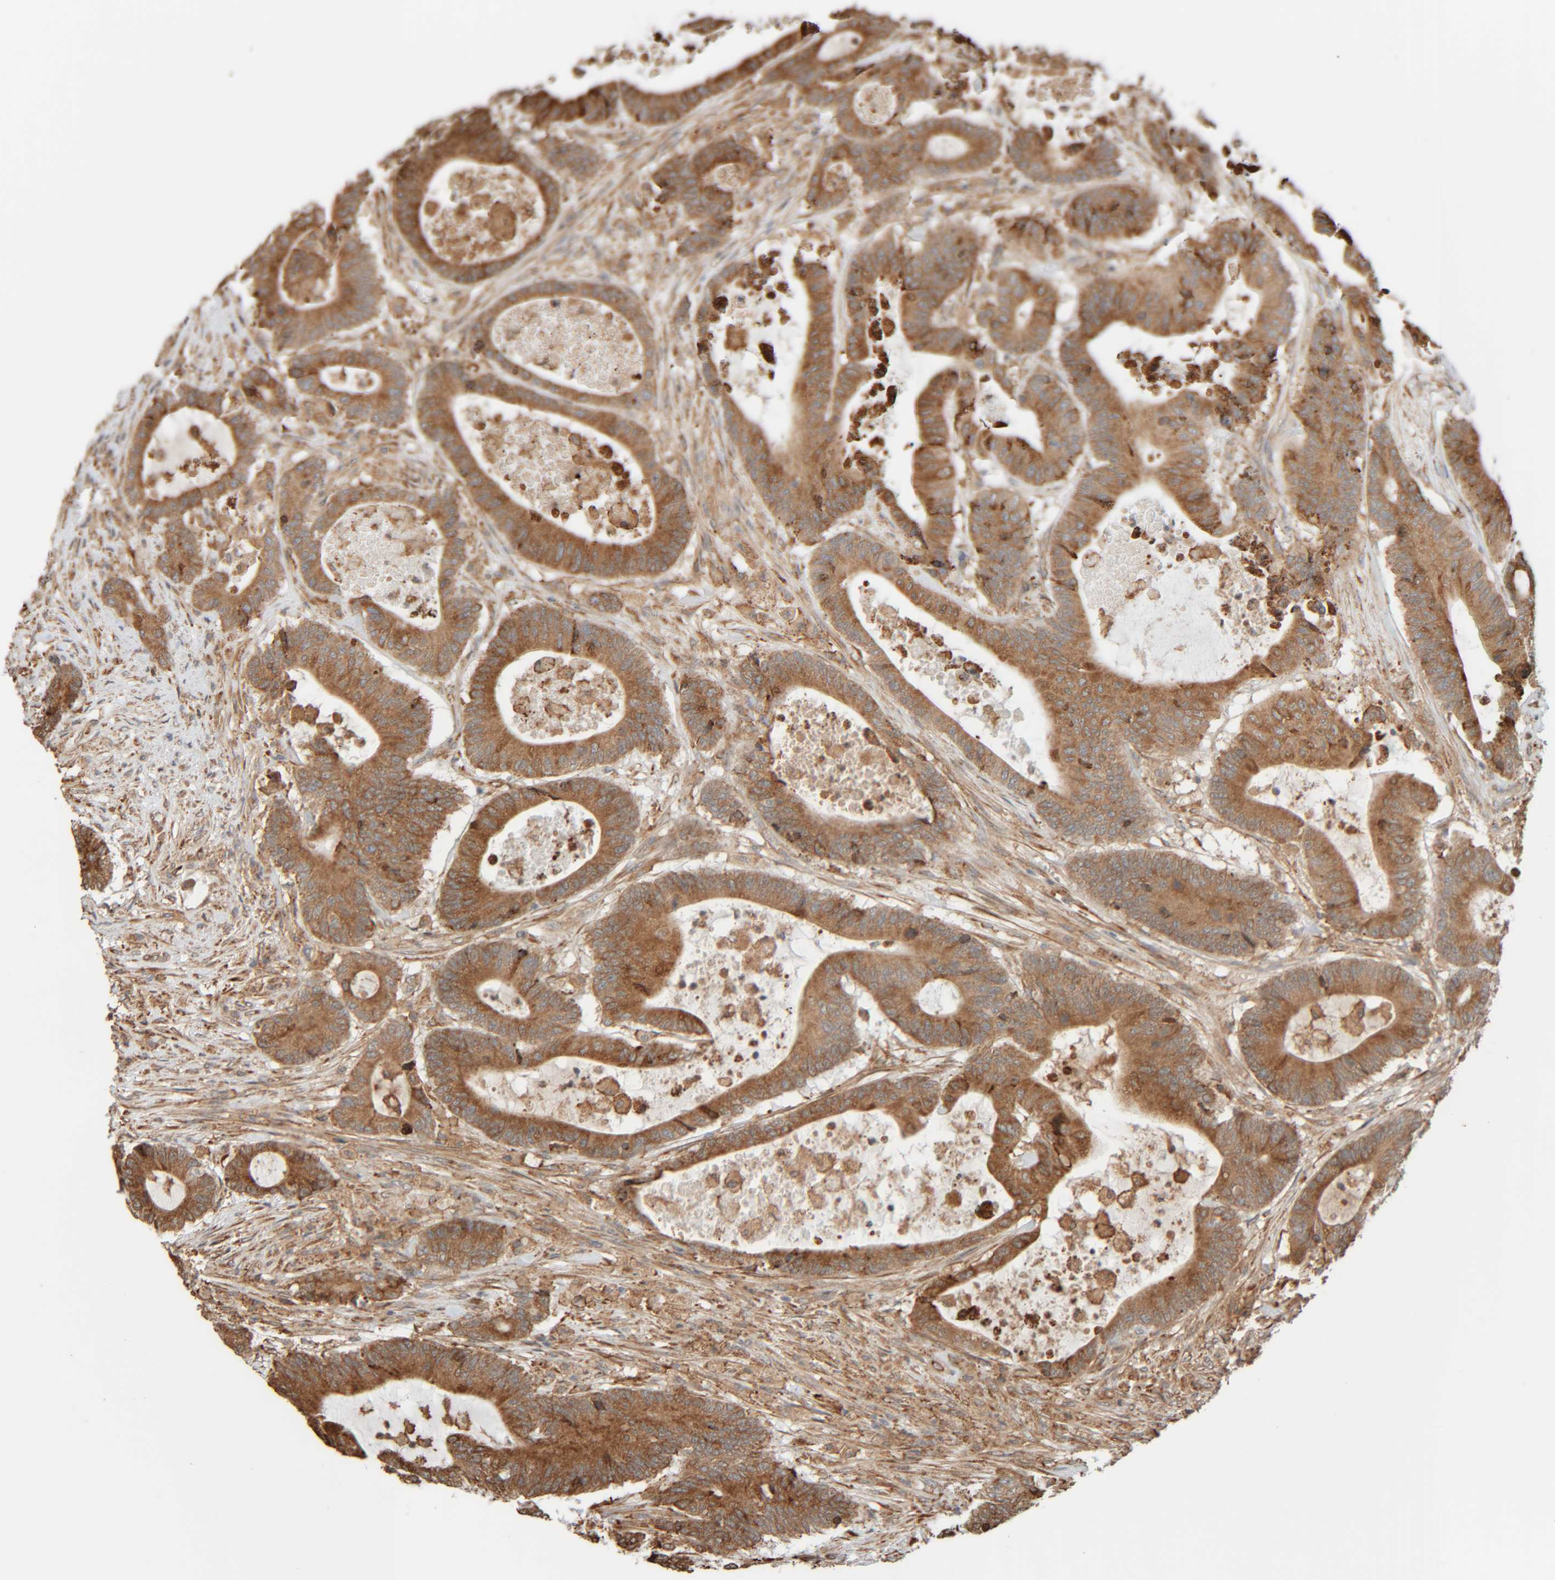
{"staining": {"intensity": "moderate", "quantity": ">75%", "location": "cytoplasmic/membranous"}, "tissue": "colorectal cancer", "cell_type": "Tumor cells", "image_type": "cancer", "snomed": [{"axis": "morphology", "description": "Adenocarcinoma, NOS"}, {"axis": "topography", "description": "Colon"}], "caption": "Moderate cytoplasmic/membranous protein expression is identified in approximately >75% of tumor cells in colorectal adenocarcinoma.", "gene": "INTS1", "patient": {"sex": "female", "age": 84}}